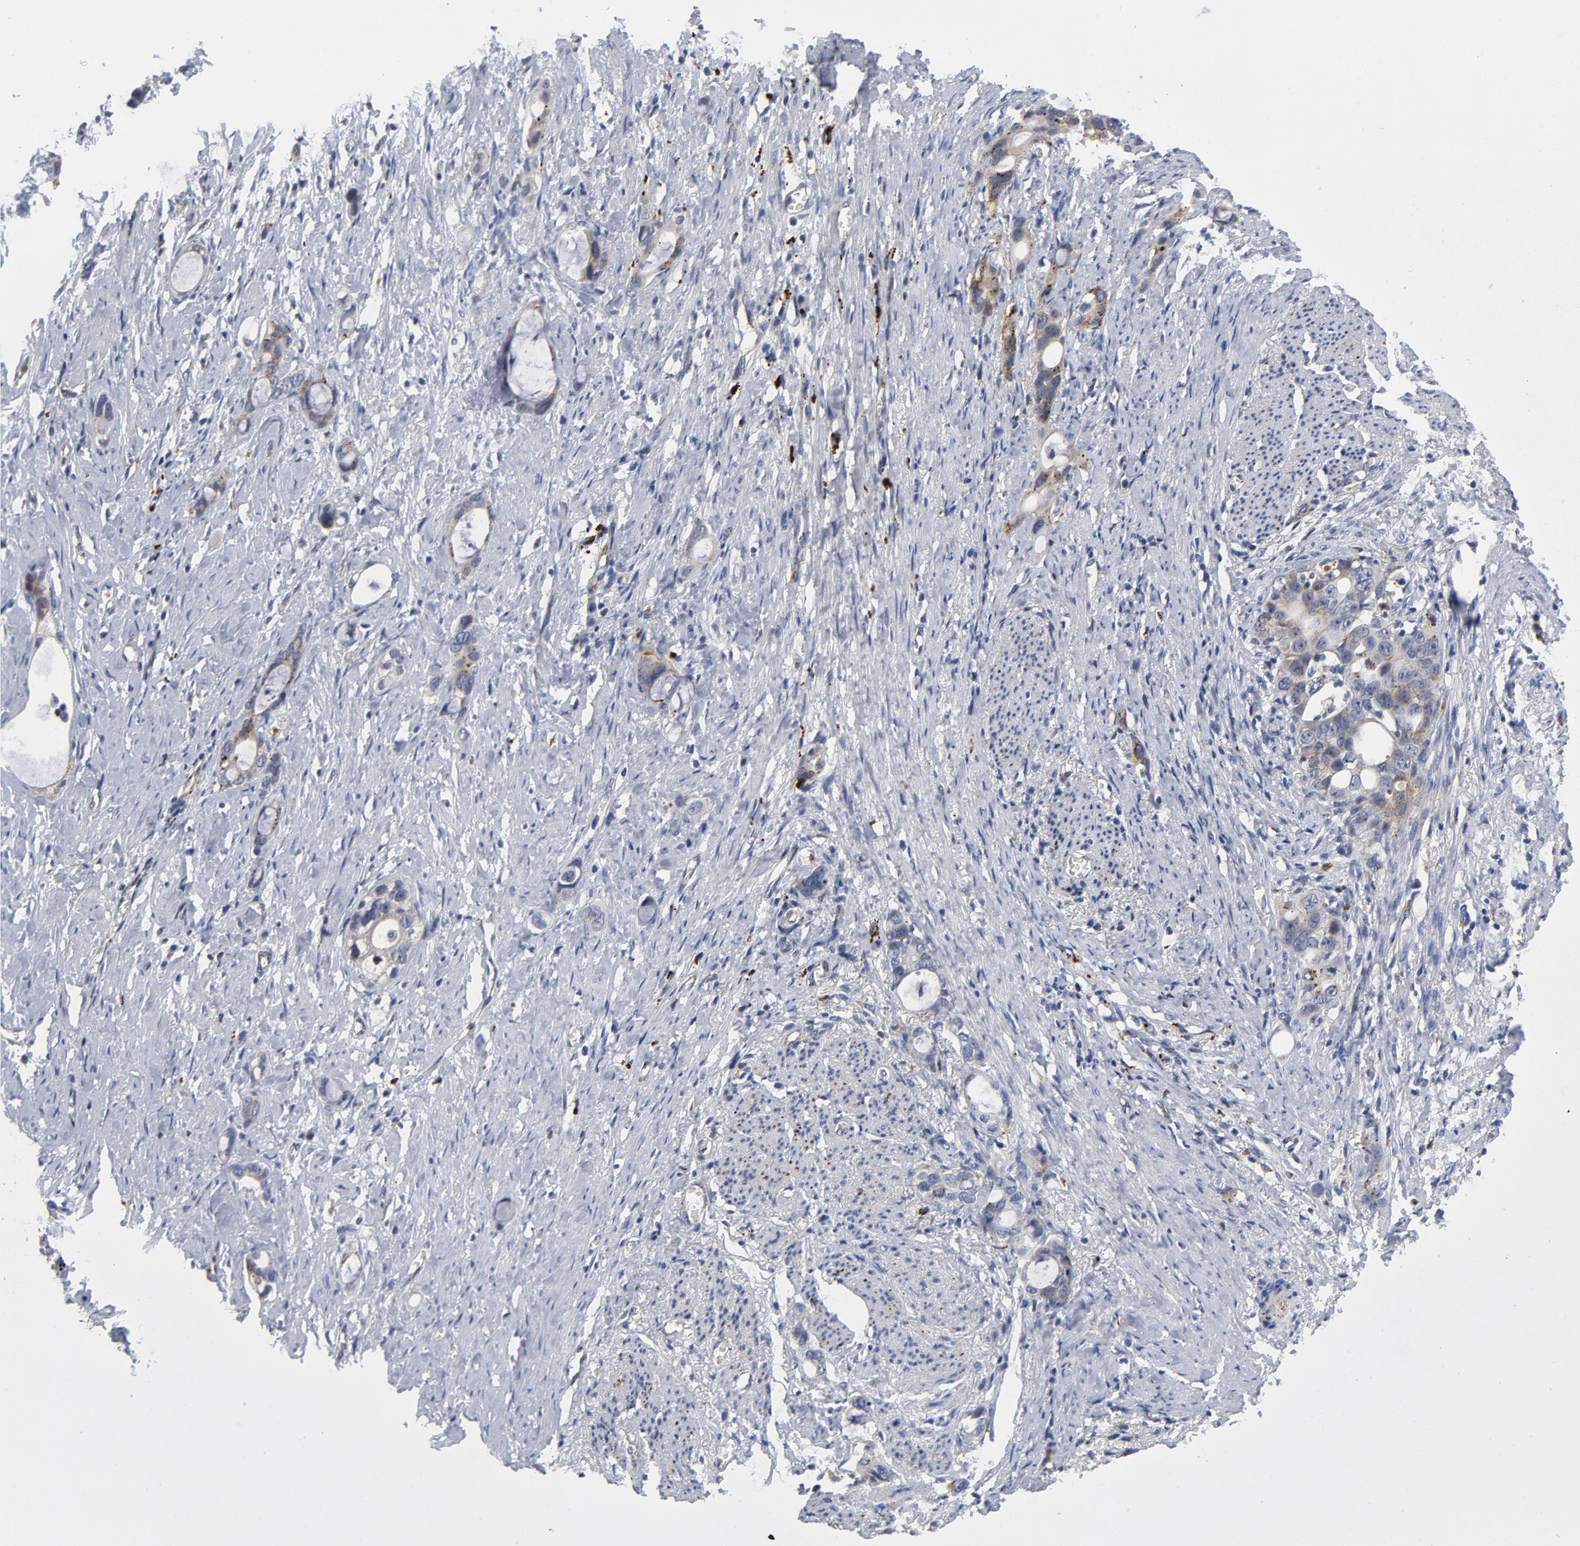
{"staining": {"intensity": "moderate", "quantity": ">75%", "location": "cytoplasmic/membranous"}, "tissue": "stomach cancer", "cell_type": "Tumor cells", "image_type": "cancer", "snomed": [{"axis": "morphology", "description": "Adenocarcinoma, NOS"}, {"axis": "topography", "description": "Stomach"}], "caption": "This histopathology image demonstrates immunohistochemistry staining of human stomach adenocarcinoma, with medium moderate cytoplasmic/membranous expression in about >75% of tumor cells.", "gene": "AKT2", "patient": {"sex": "female", "age": 75}}